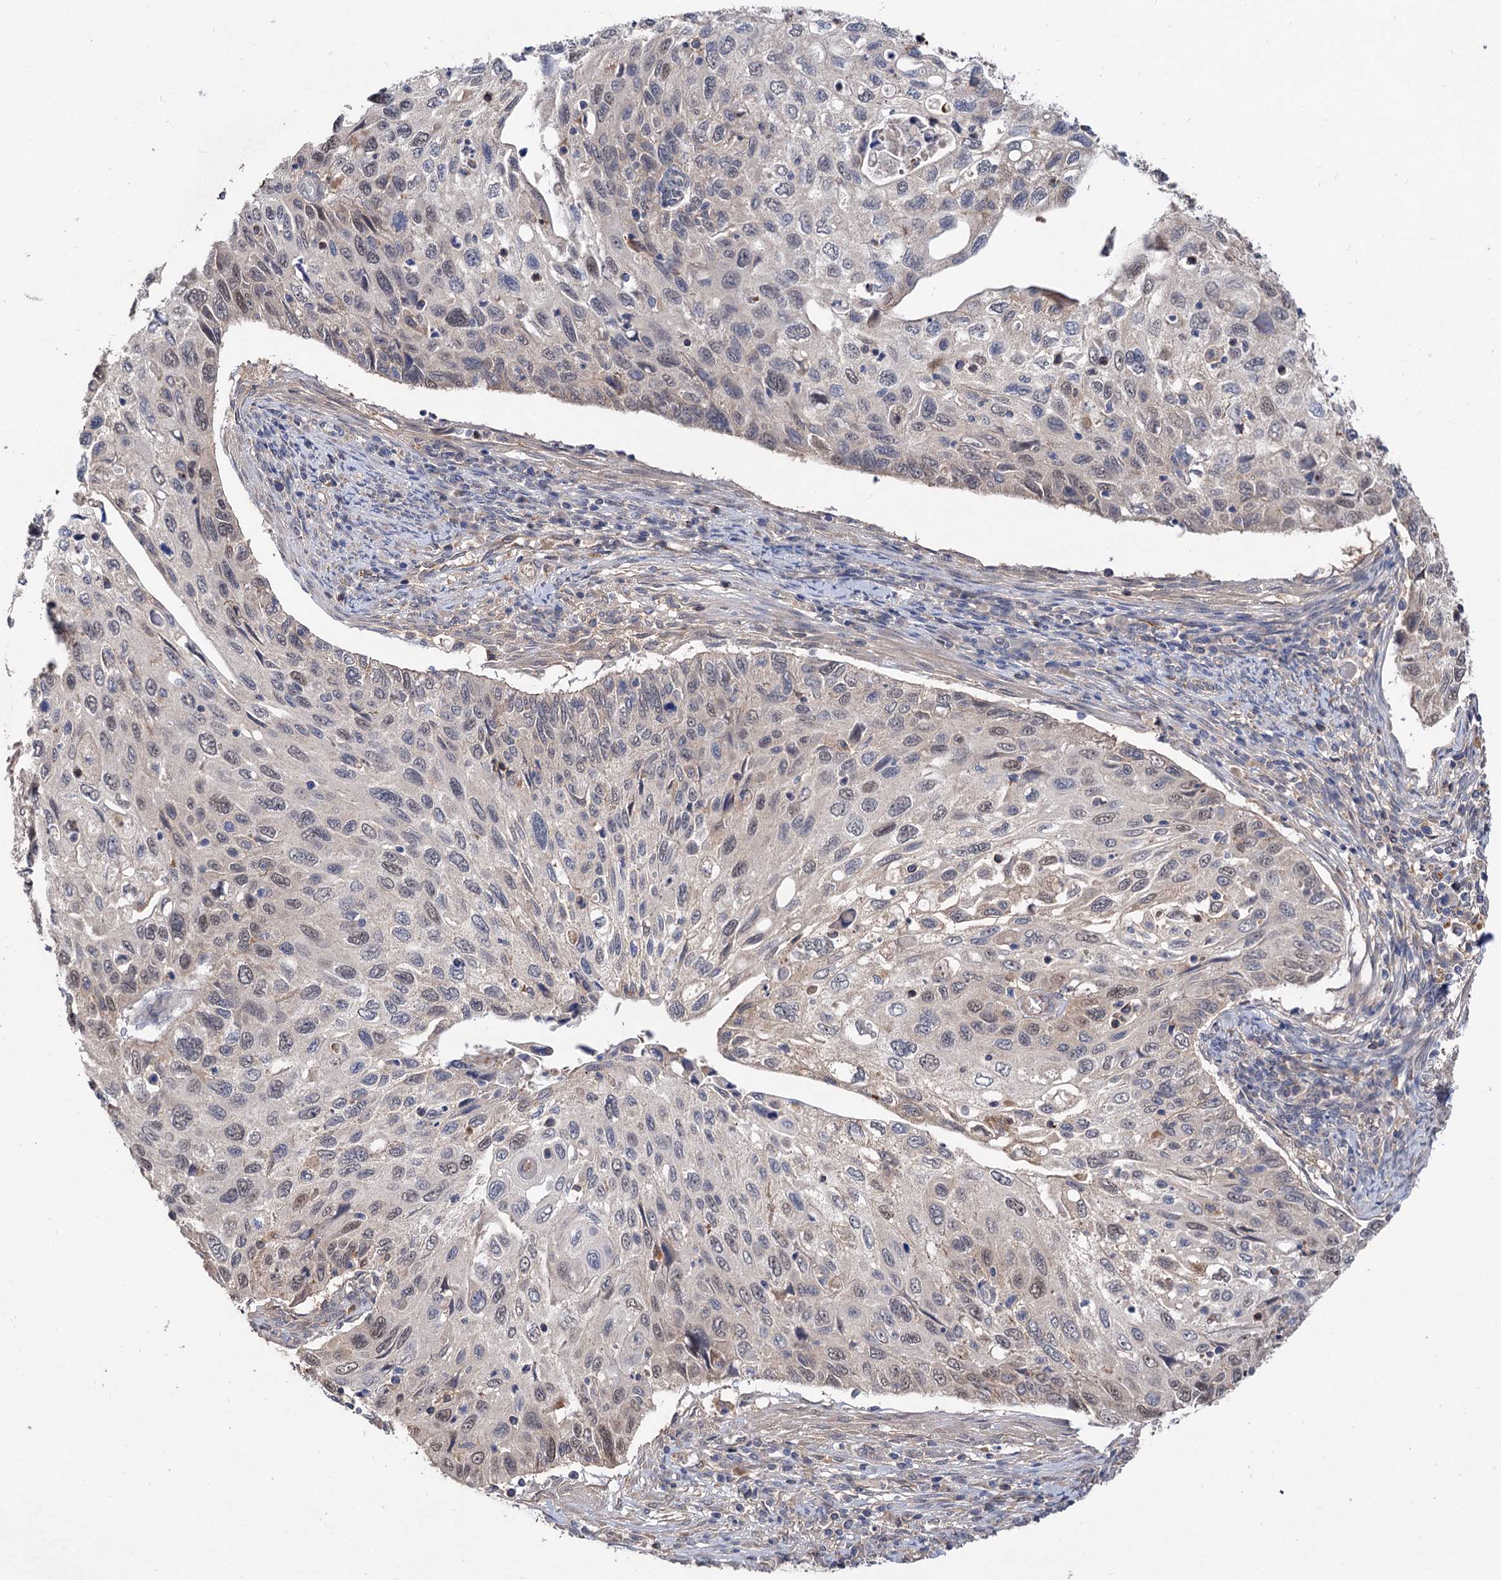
{"staining": {"intensity": "weak", "quantity": "25%-75%", "location": "nuclear"}, "tissue": "cervical cancer", "cell_type": "Tumor cells", "image_type": "cancer", "snomed": [{"axis": "morphology", "description": "Squamous cell carcinoma, NOS"}, {"axis": "topography", "description": "Cervix"}], "caption": "Human squamous cell carcinoma (cervical) stained for a protein (brown) displays weak nuclear positive expression in about 25%-75% of tumor cells.", "gene": "NUDCD2", "patient": {"sex": "female", "age": 70}}